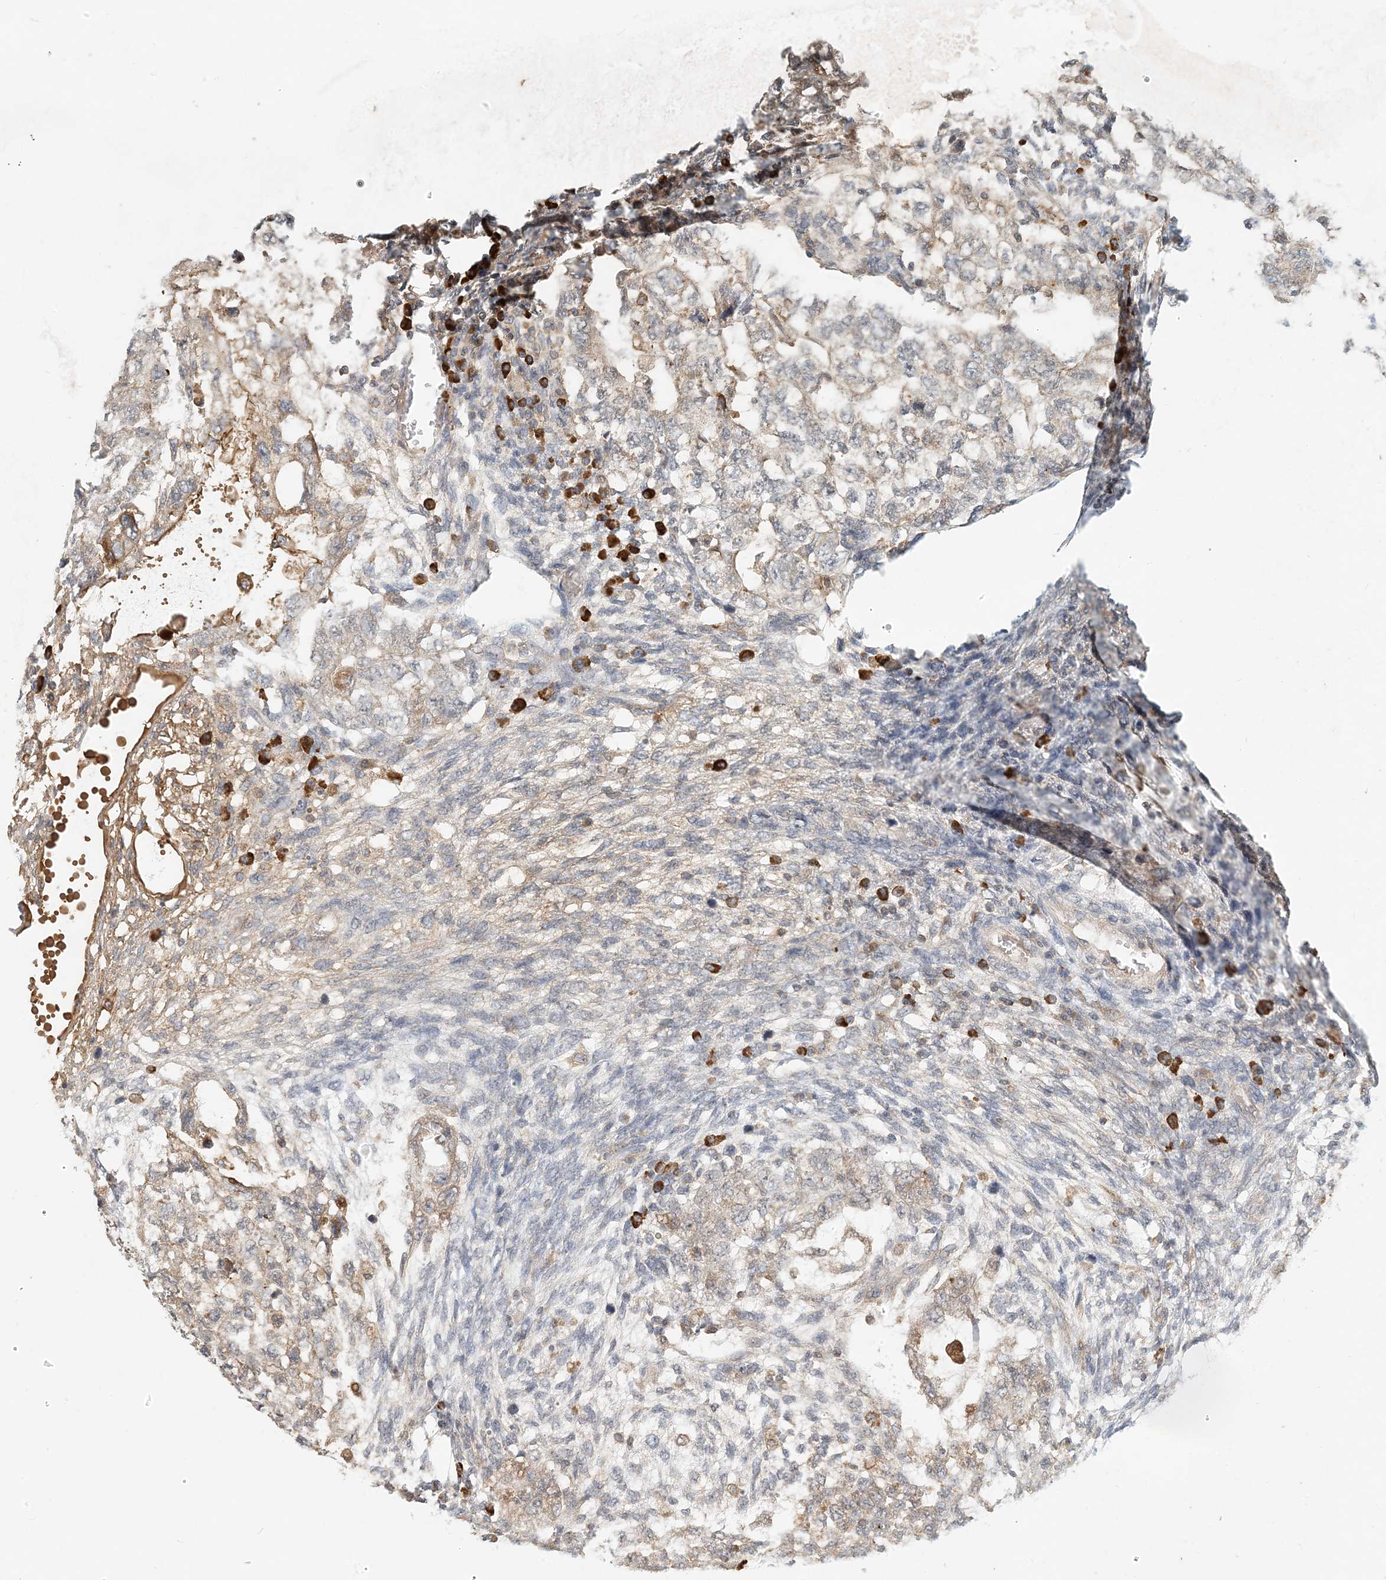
{"staining": {"intensity": "moderate", "quantity": "25%-75%", "location": "cytoplasmic/membranous"}, "tissue": "testis cancer", "cell_type": "Tumor cells", "image_type": "cancer", "snomed": [{"axis": "morphology", "description": "Normal tissue, NOS"}, {"axis": "morphology", "description": "Carcinoma, Embryonal, NOS"}, {"axis": "topography", "description": "Testis"}], "caption": "This micrograph exhibits immunohistochemistry (IHC) staining of testis cancer, with medium moderate cytoplasmic/membranous positivity in about 25%-75% of tumor cells.", "gene": "MCOLN1", "patient": {"sex": "male", "age": 36}}